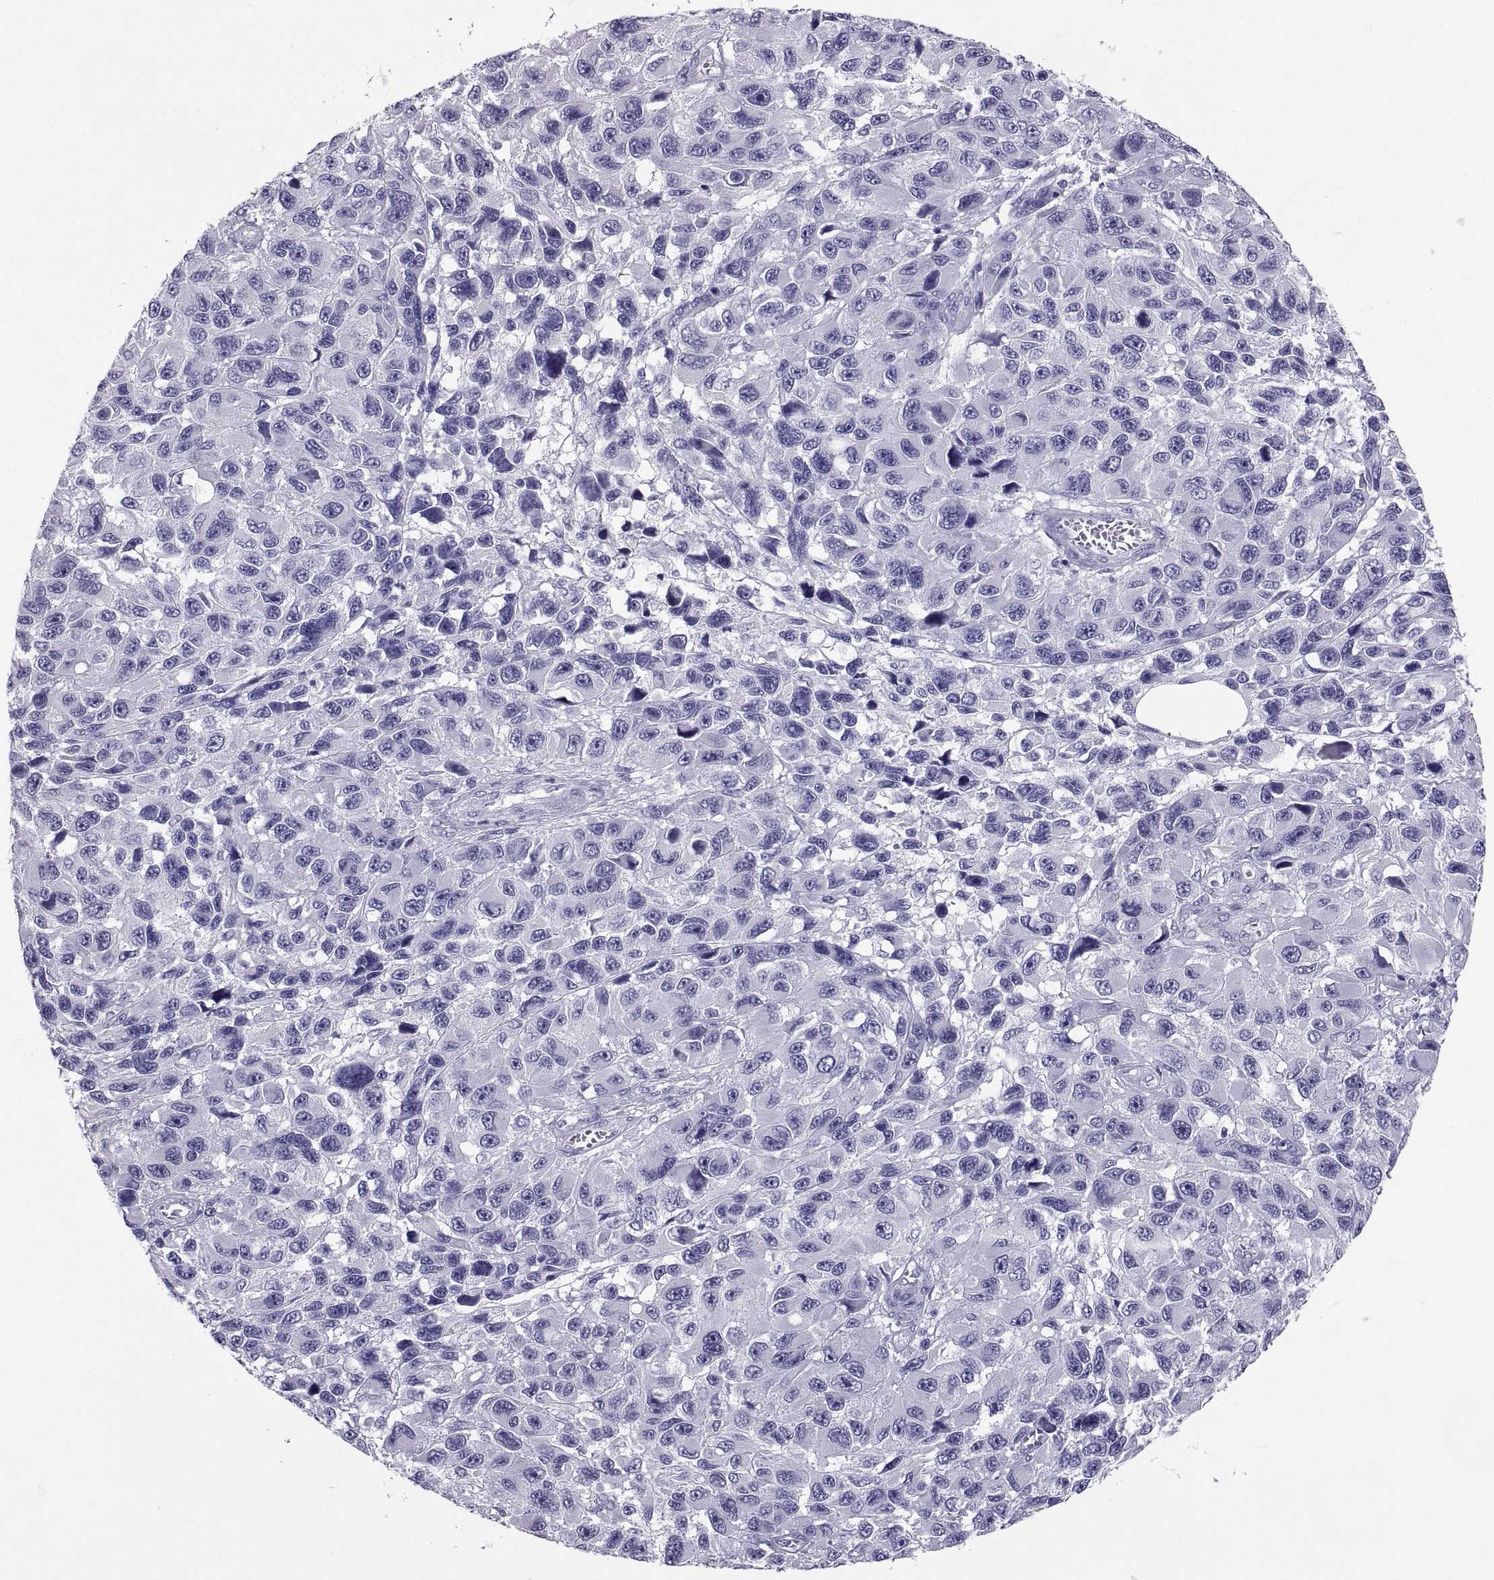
{"staining": {"intensity": "negative", "quantity": "none", "location": "none"}, "tissue": "melanoma", "cell_type": "Tumor cells", "image_type": "cancer", "snomed": [{"axis": "morphology", "description": "Malignant melanoma, NOS"}, {"axis": "topography", "description": "Skin"}], "caption": "Immunohistochemistry (IHC) image of melanoma stained for a protein (brown), which reveals no staining in tumor cells. (DAB immunohistochemistry (IHC), high magnification).", "gene": "PCSK1N", "patient": {"sex": "male", "age": 53}}